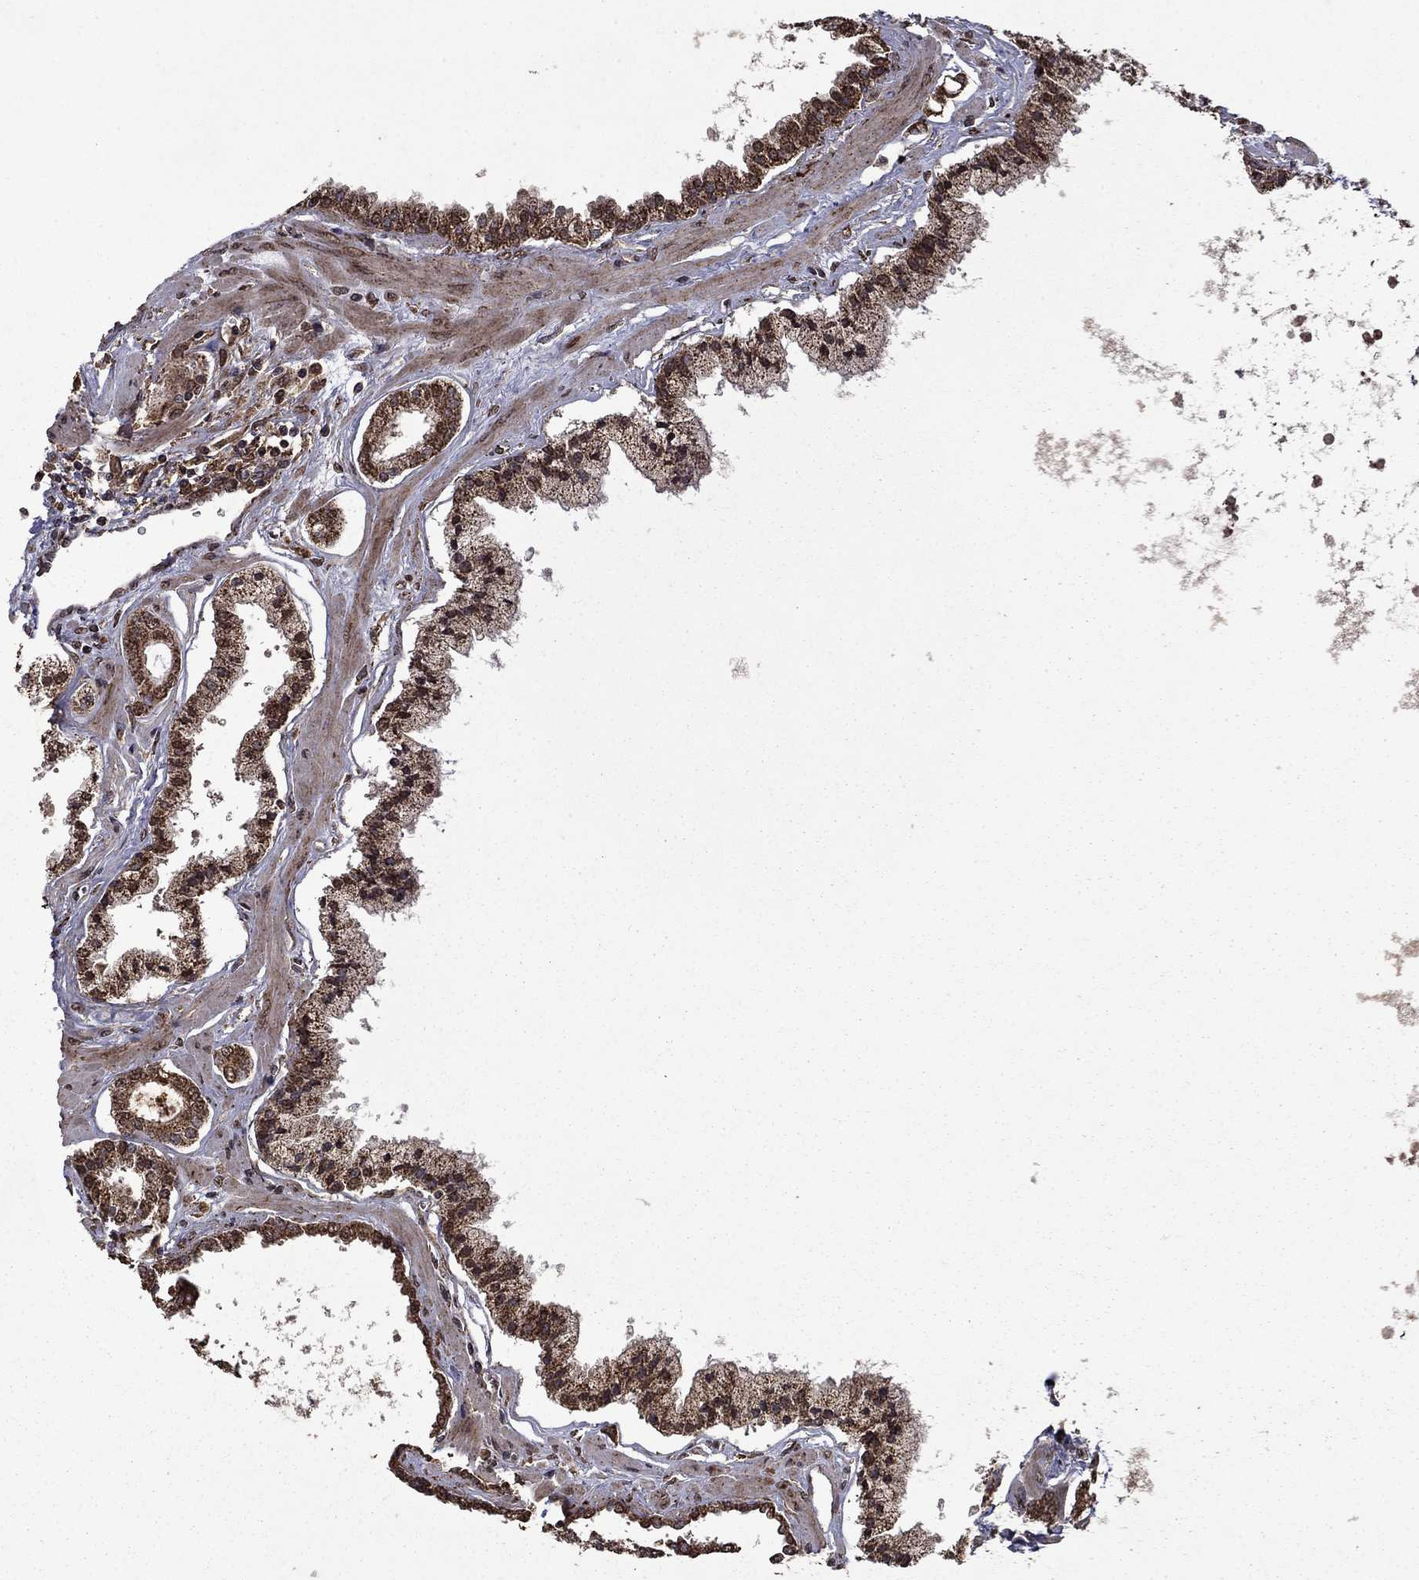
{"staining": {"intensity": "strong", "quantity": ">75%", "location": "cytoplasmic/membranous,nuclear"}, "tissue": "prostate cancer", "cell_type": "Tumor cells", "image_type": "cancer", "snomed": [{"axis": "morphology", "description": "Adenocarcinoma, NOS"}, {"axis": "topography", "description": "Prostate"}], "caption": "Adenocarcinoma (prostate) stained with a brown dye demonstrates strong cytoplasmic/membranous and nuclear positive expression in about >75% of tumor cells.", "gene": "ITM2B", "patient": {"sex": "male", "age": 63}}